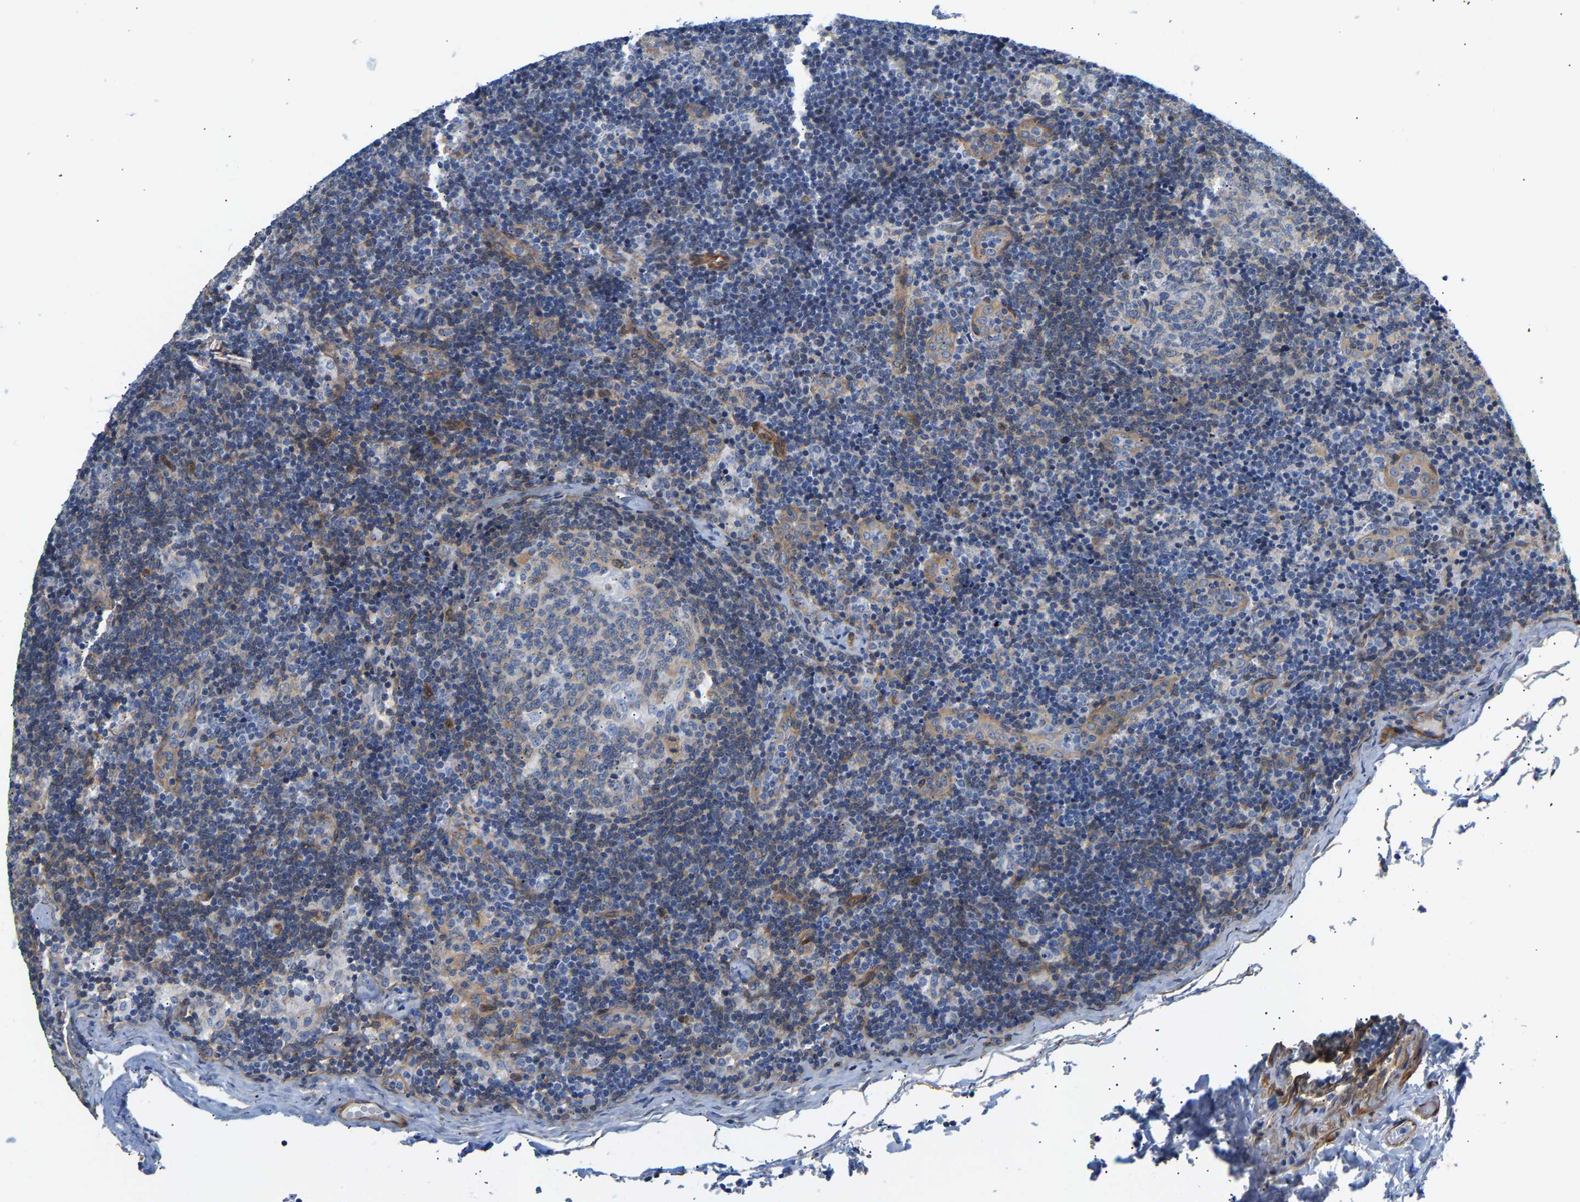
{"staining": {"intensity": "weak", "quantity": "<25%", "location": "cytoplasmic/membranous"}, "tissue": "lymph node", "cell_type": "Germinal center cells", "image_type": "normal", "snomed": [{"axis": "morphology", "description": "Normal tissue, NOS"}, {"axis": "topography", "description": "Lymph node"}], "caption": "This is a histopathology image of IHC staining of benign lymph node, which shows no expression in germinal center cells.", "gene": "PAWR", "patient": {"sex": "female", "age": 14}}